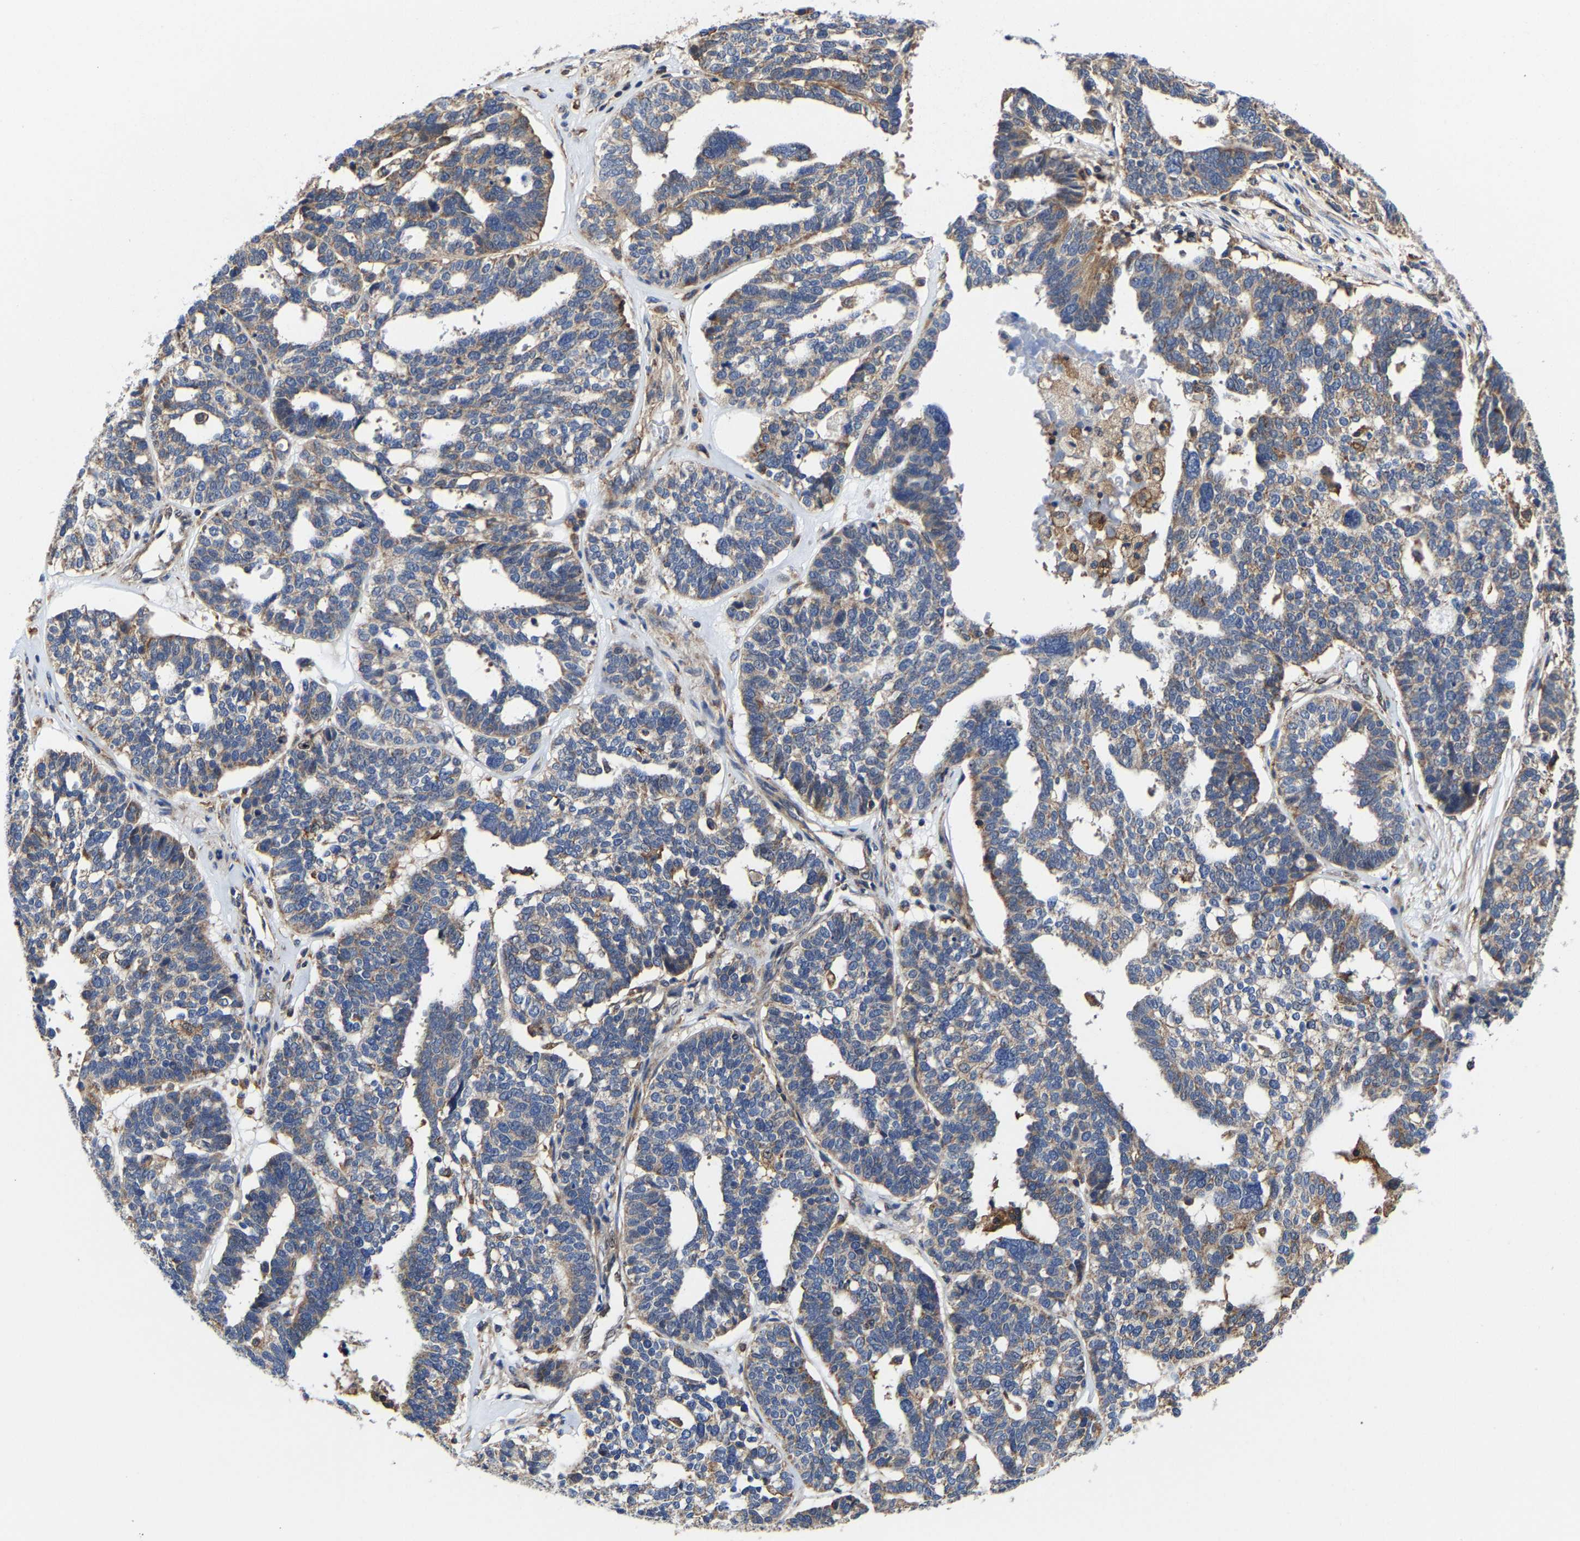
{"staining": {"intensity": "moderate", "quantity": ">75%", "location": "cytoplasmic/membranous"}, "tissue": "ovarian cancer", "cell_type": "Tumor cells", "image_type": "cancer", "snomed": [{"axis": "morphology", "description": "Cystadenocarcinoma, serous, NOS"}, {"axis": "topography", "description": "Ovary"}], "caption": "Ovarian cancer stained with immunohistochemistry displays moderate cytoplasmic/membranous positivity in about >75% of tumor cells. (DAB = brown stain, brightfield microscopy at high magnification).", "gene": "PFKFB3", "patient": {"sex": "female", "age": 59}}